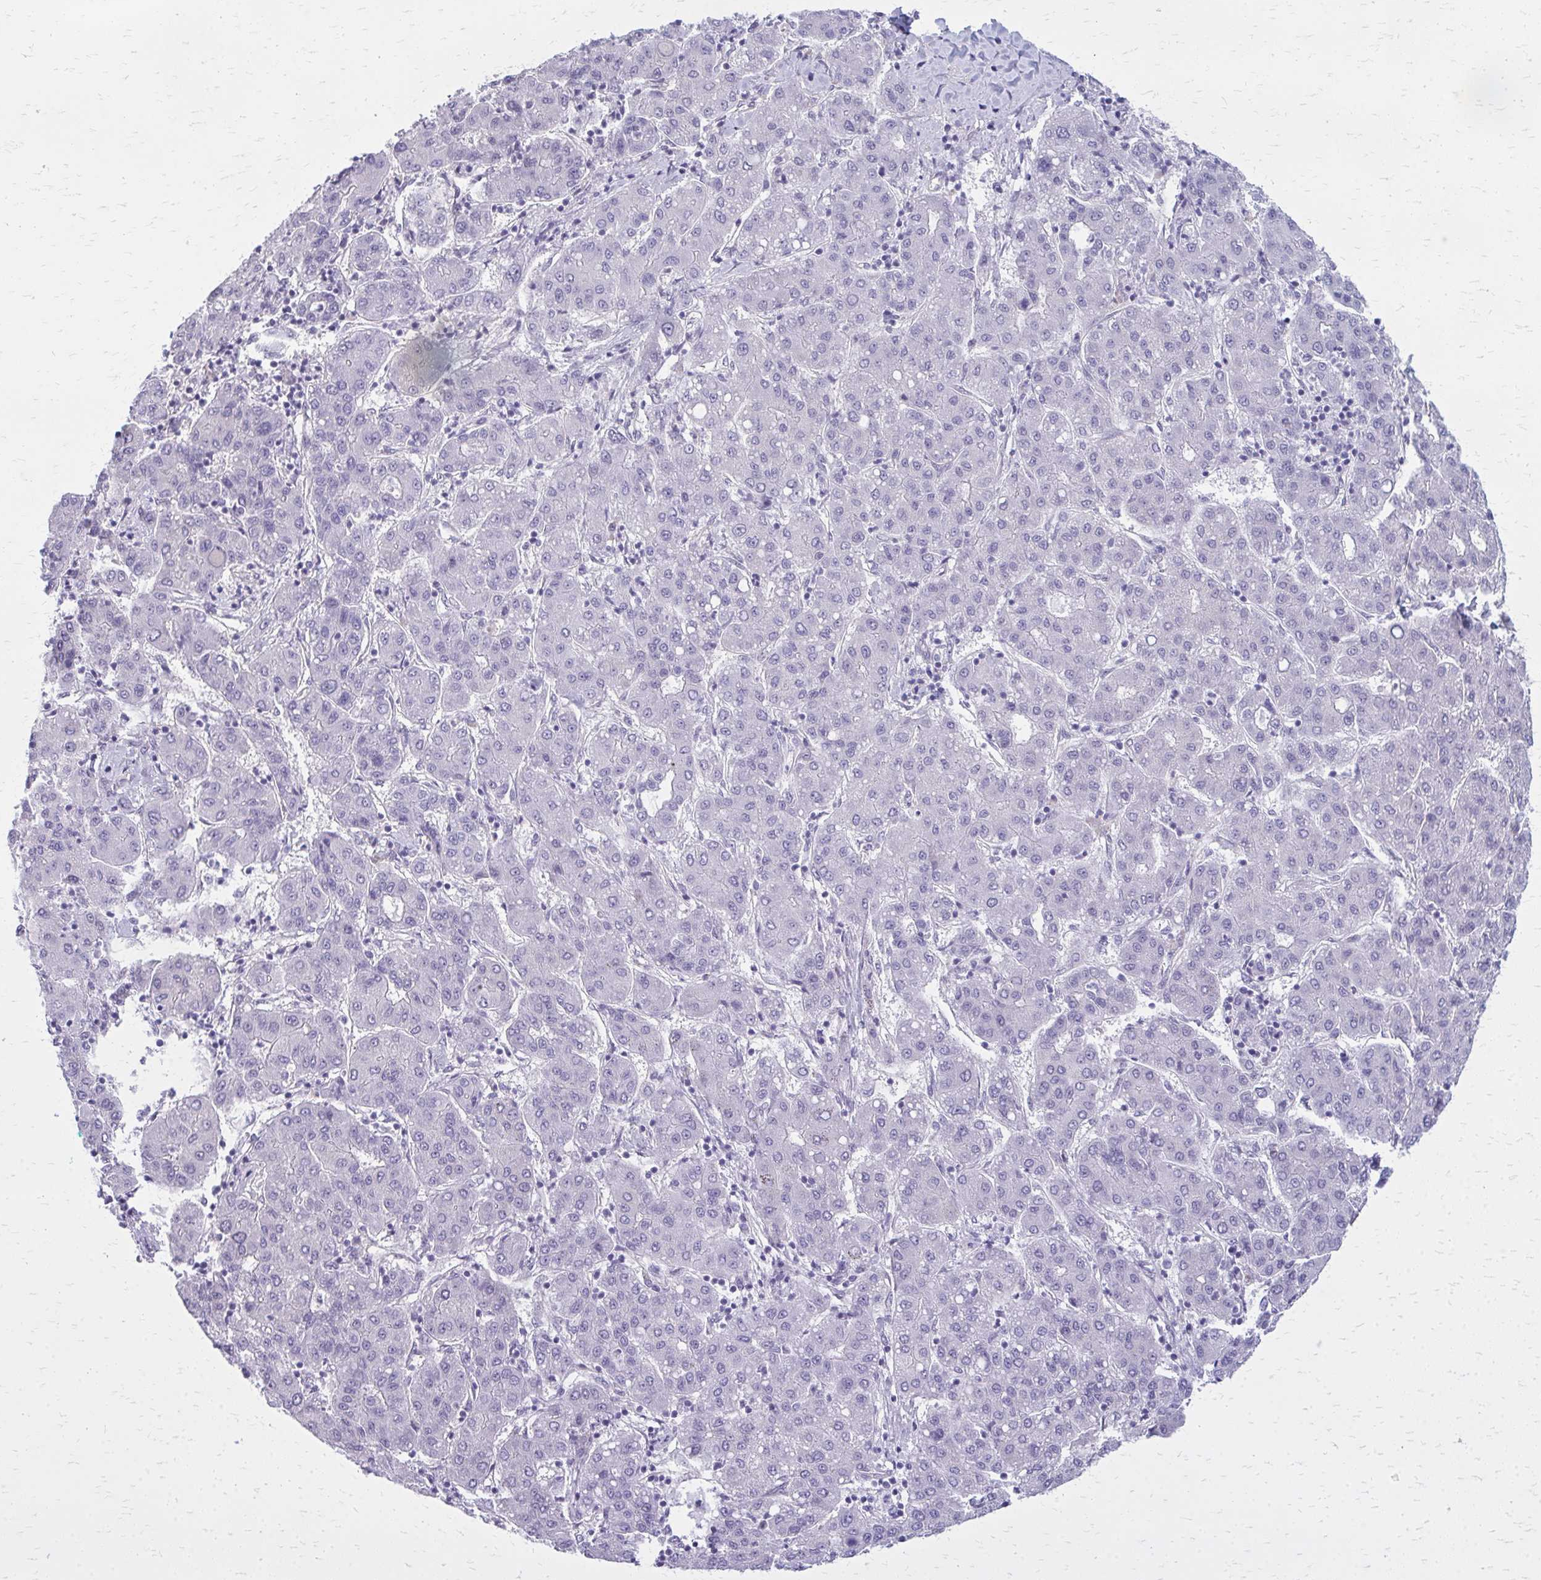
{"staining": {"intensity": "negative", "quantity": "none", "location": "none"}, "tissue": "liver cancer", "cell_type": "Tumor cells", "image_type": "cancer", "snomed": [{"axis": "morphology", "description": "Carcinoma, Hepatocellular, NOS"}, {"axis": "topography", "description": "Liver"}], "caption": "Tumor cells show no significant protein expression in hepatocellular carcinoma (liver). (Immunohistochemistry, brightfield microscopy, high magnification).", "gene": "PLCB1", "patient": {"sex": "male", "age": 65}}